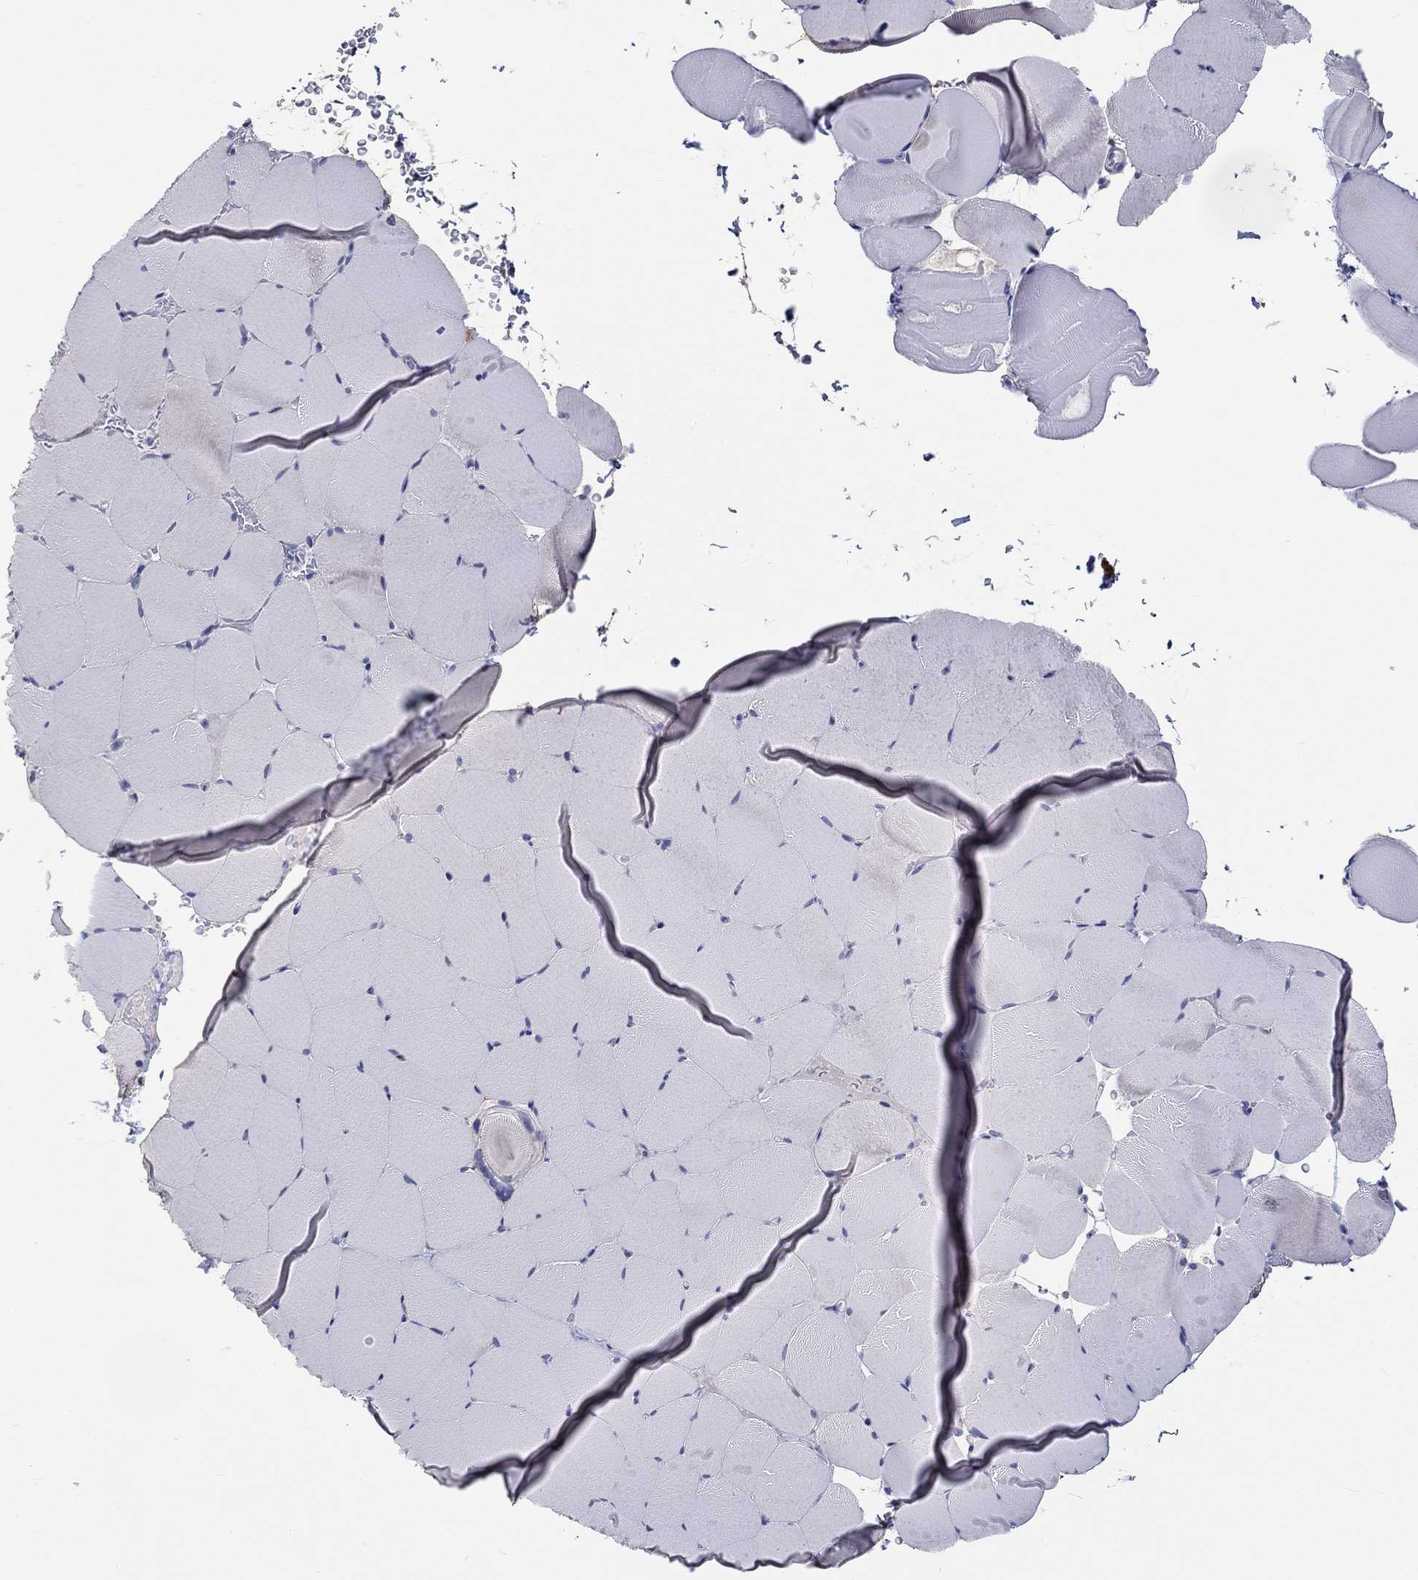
{"staining": {"intensity": "negative", "quantity": "none", "location": "none"}, "tissue": "skeletal muscle", "cell_type": "Myocytes", "image_type": "normal", "snomed": [{"axis": "morphology", "description": "Normal tissue, NOS"}, {"axis": "topography", "description": "Skeletal muscle"}], "caption": "High power microscopy histopathology image of an IHC photomicrograph of normal skeletal muscle, revealing no significant staining in myocytes.", "gene": "LRRC4C", "patient": {"sex": "female", "age": 37}}